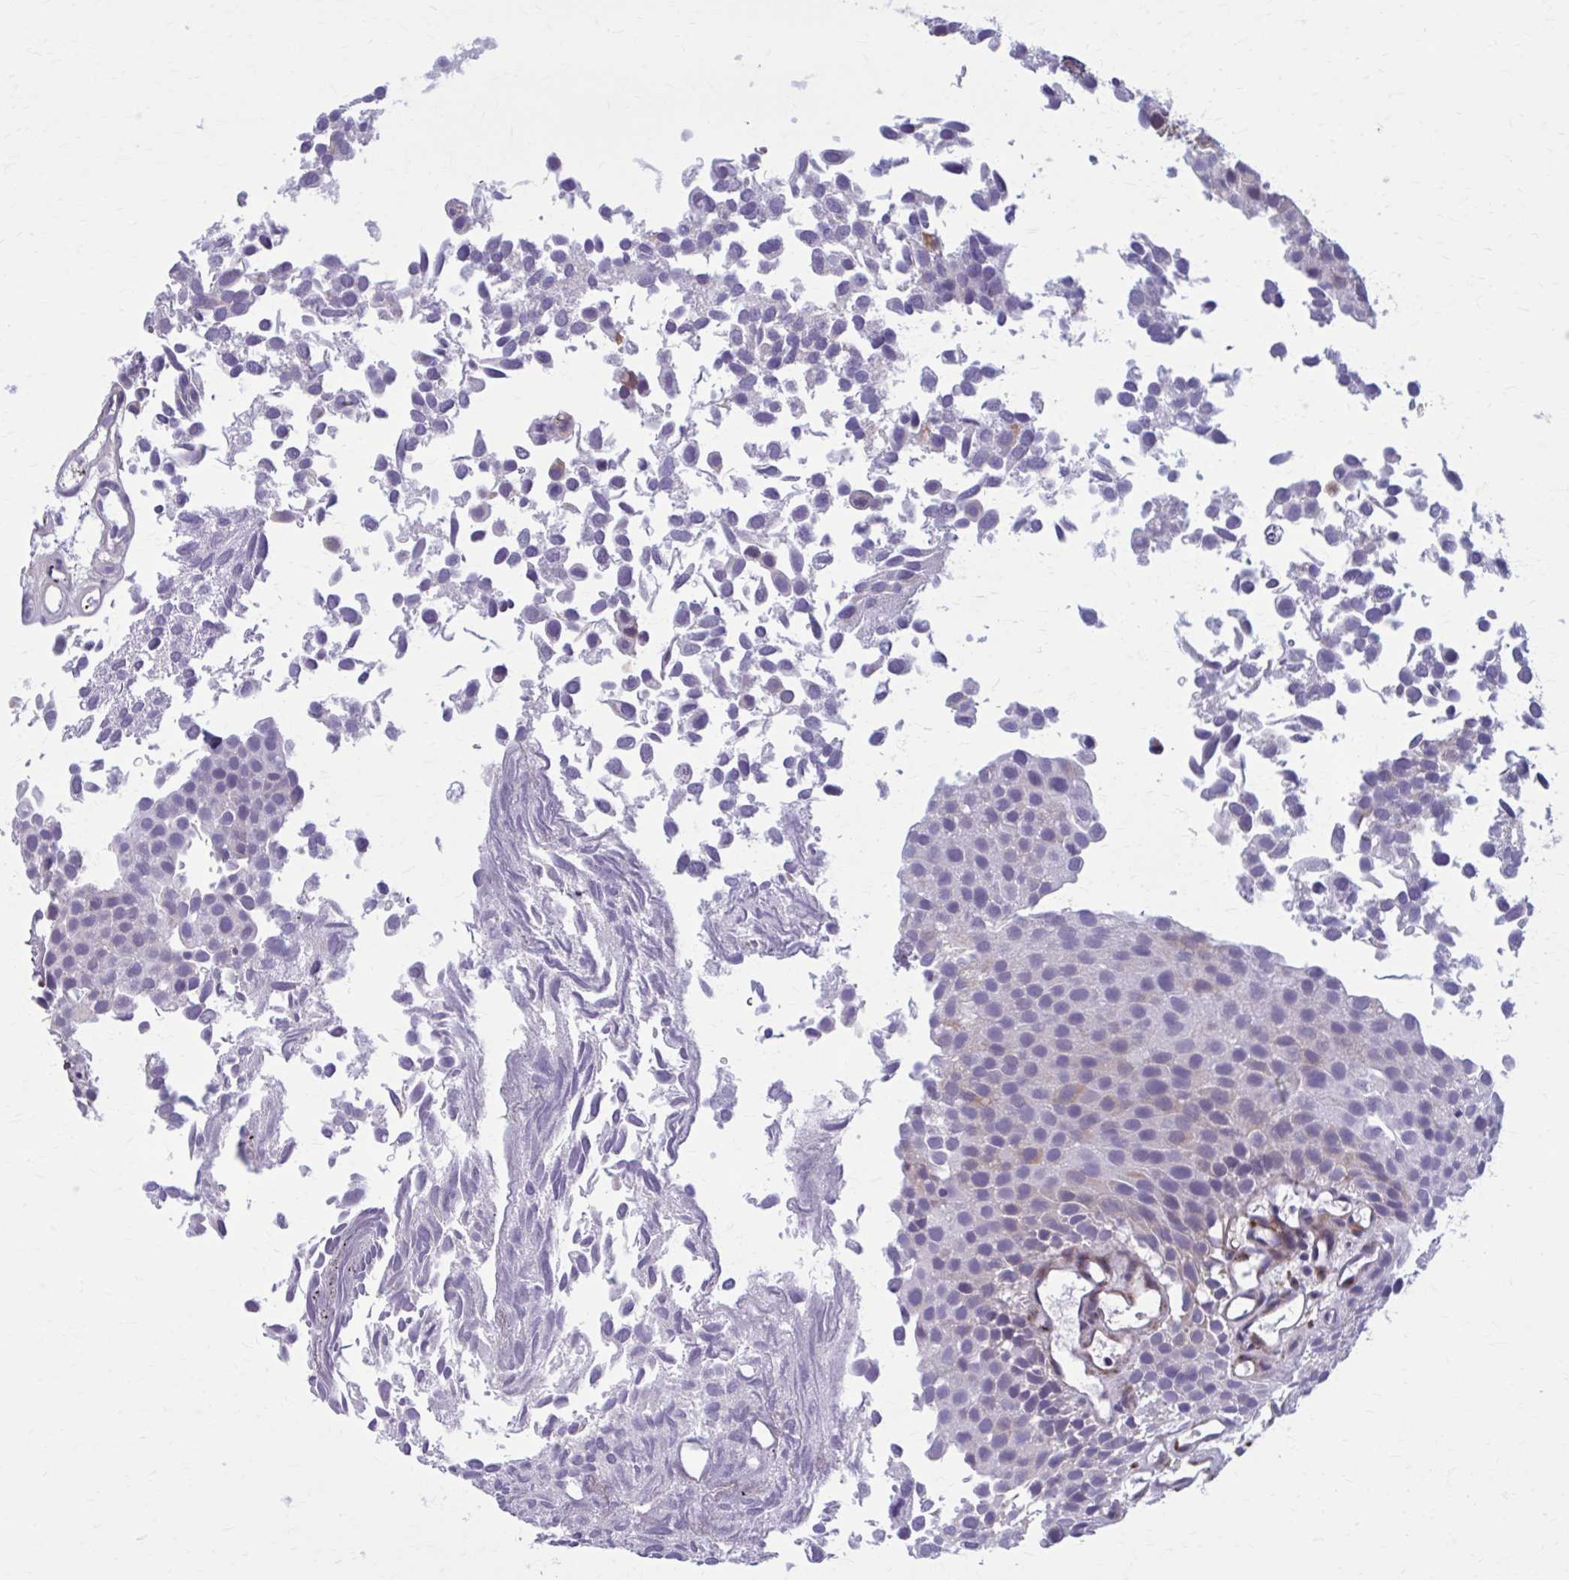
{"staining": {"intensity": "negative", "quantity": "none", "location": "none"}, "tissue": "urothelial cancer", "cell_type": "Tumor cells", "image_type": "cancer", "snomed": [{"axis": "morphology", "description": "Urothelial carcinoma, Low grade"}, {"axis": "topography", "description": "Urinary bladder"}], "caption": "Immunohistochemical staining of human urothelial cancer reveals no significant positivity in tumor cells.", "gene": "AKAP12", "patient": {"sex": "male", "age": 88}}